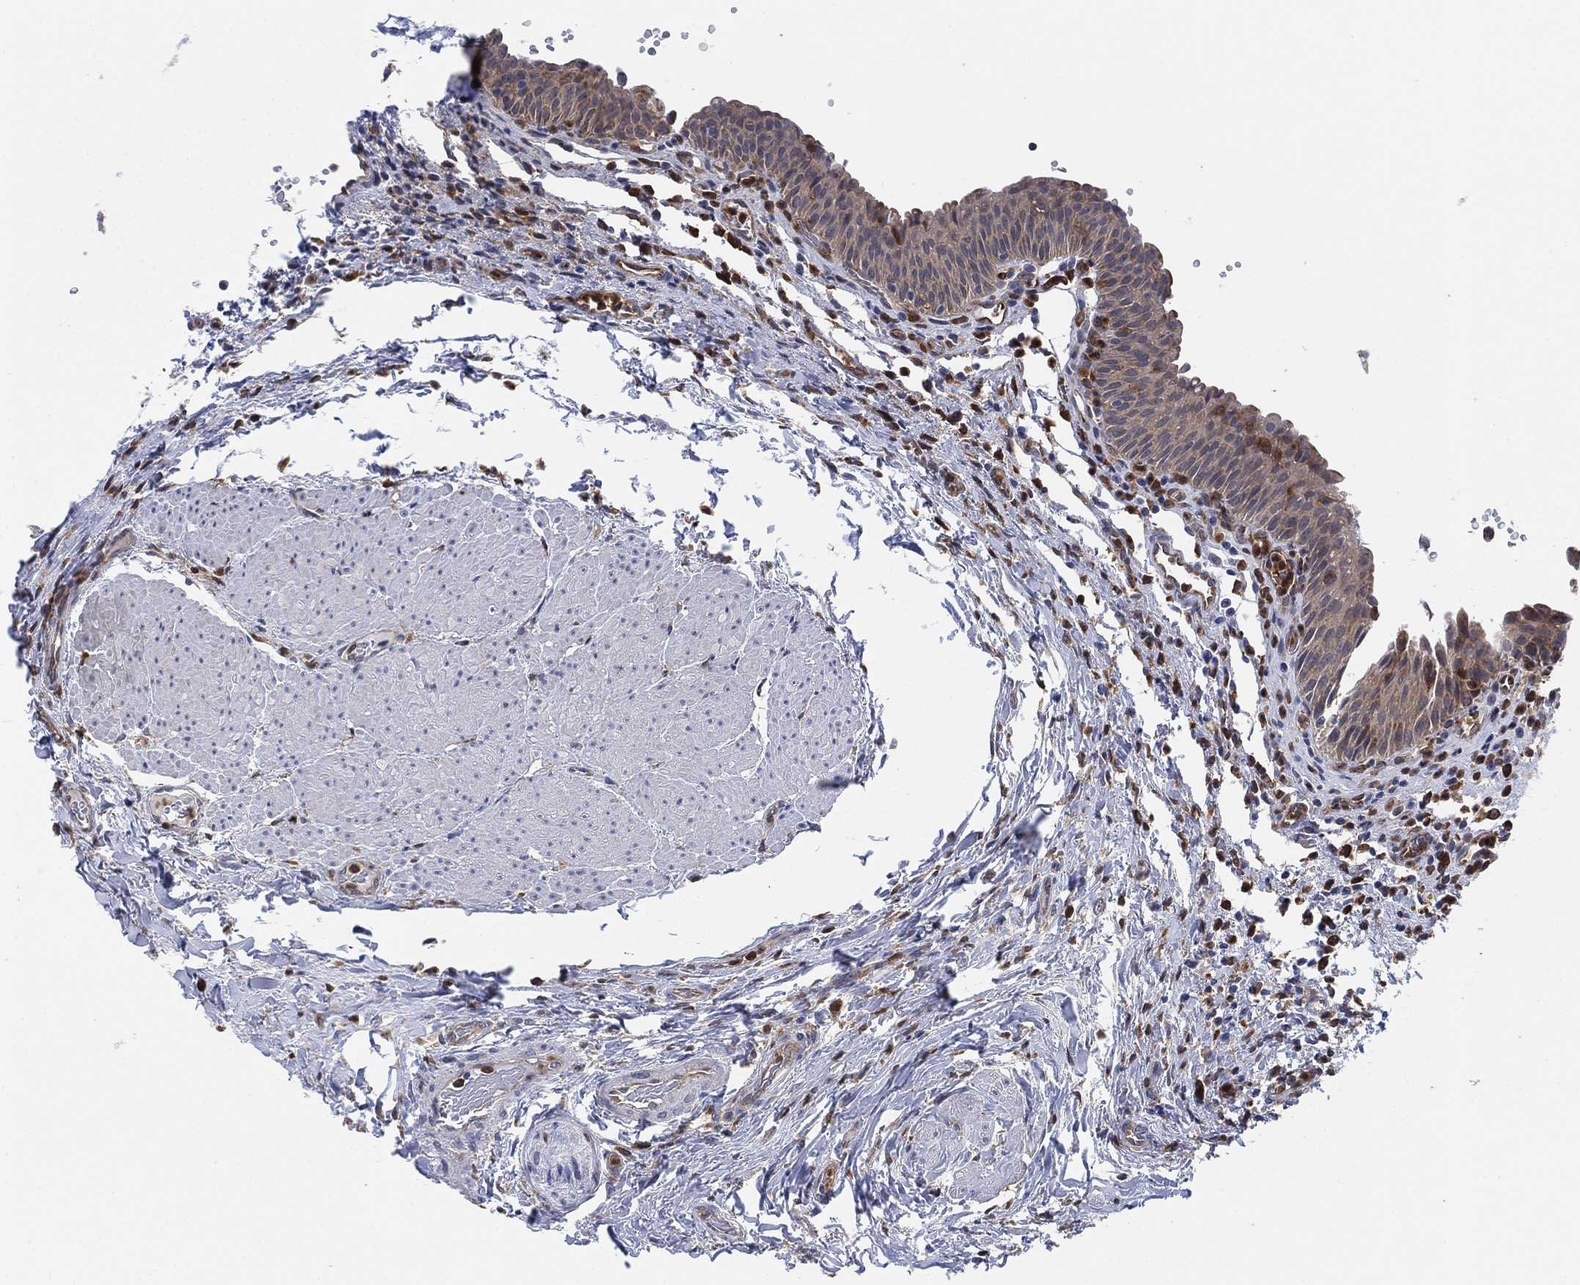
{"staining": {"intensity": "weak", "quantity": "<25%", "location": "cytoplasmic/membranous"}, "tissue": "urinary bladder", "cell_type": "Urothelial cells", "image_type": "normal", "snomed": [{"axis": "morphology", "description": "Normal tissue, NOS"}, {"axis": "topography", "description": "Urinary bladder"}], "caption": "The immunohistochemistry histopathology image has no significant expression in urothelial cells of urinary bladder. The staining is performed using DAB (3,3'-diaminobenzidine) brown chromogen with nuclei counter-stained in using hematoxylin.", "gene": "FES", "patient": {"sex": "male", "age": 66}}